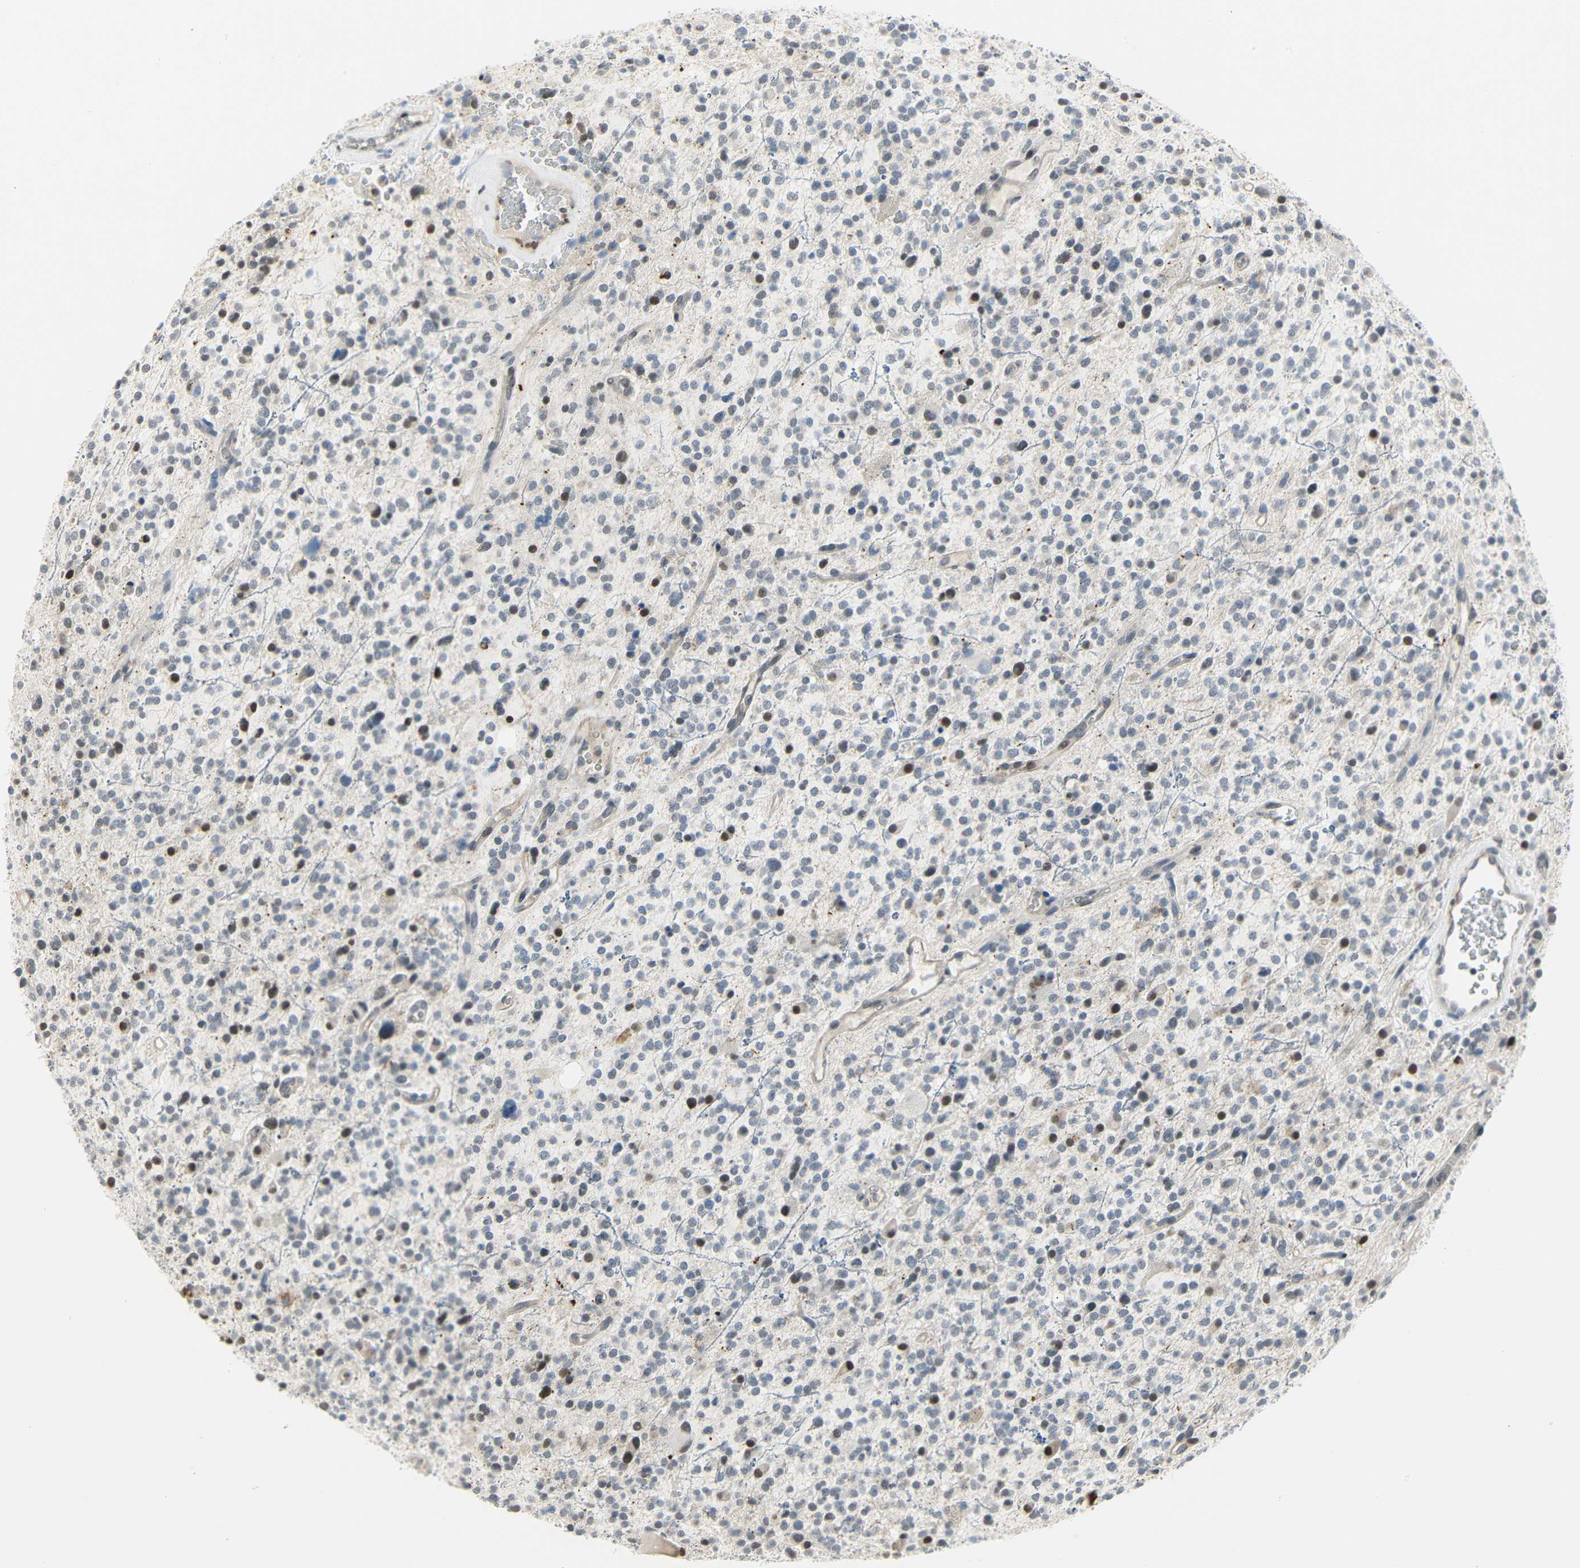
{"staining": {"intensity": "moderate", "quantity": "25%-75%", "location": "nuclear"}, "tissue": "glioma", "cell_type": "Tumor cells", "image_type": "cancer", "snomed": [{"axis": "morphology", "description": "Glioma, malignant, High grade"}, {"axis": "topography", "description": "Brain"}], "caption": "Malignant high-grade glioma tissue reveals moderate nuclear expression in approximately 25%-75% of tumor cells The protein is stained brown, and the nuclei are stained in blue (DAB (3,3'-diaminobenzidine) IHC with brightfield microscopy, high magnification).", "gene": "IMPG2", "patient": {"sex": "male", "age": 48}}